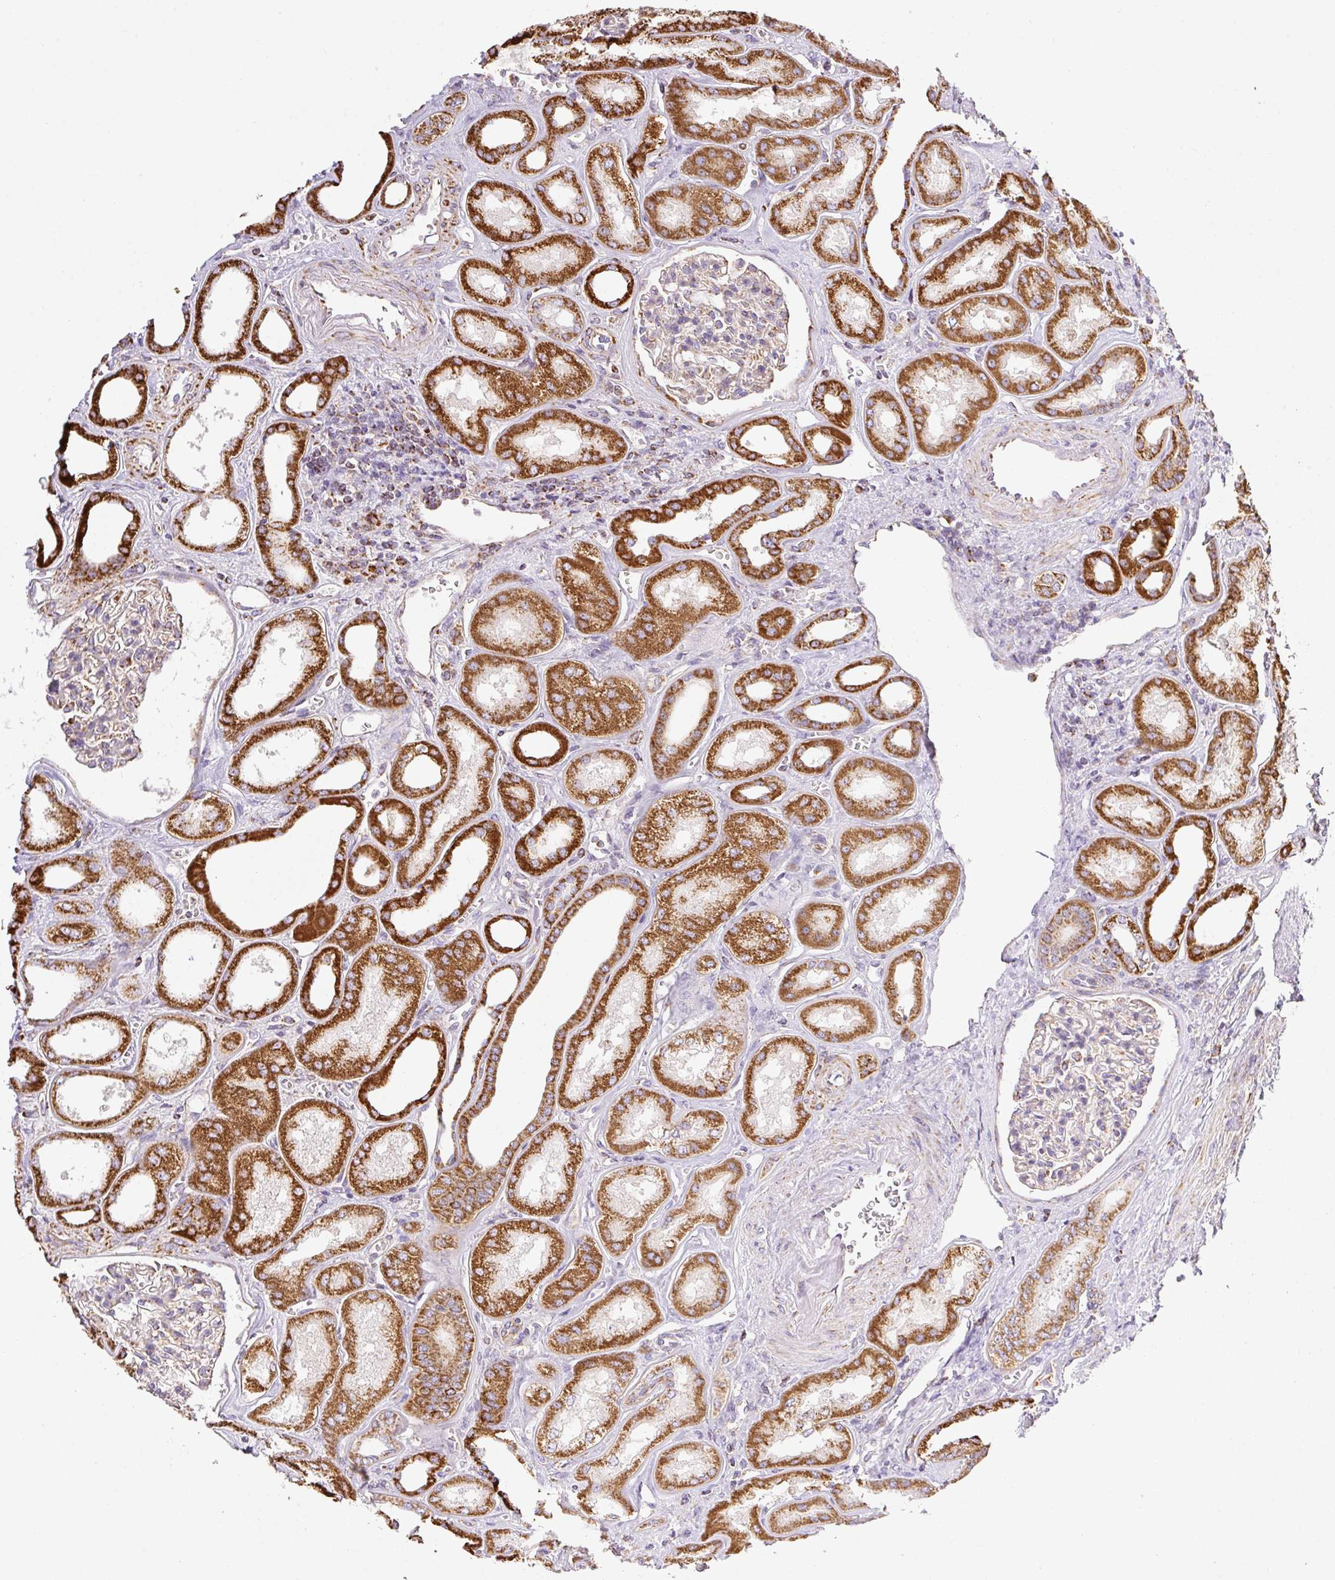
{"staining": {"intensity": "negative", "quantity": "none", "location": "none"}, "tissue": "kidney", "cell_type": "Cells in glomeruli", "image_type": "normal", "snomed": [{"axis": "morphology", "description": "Normal tissue, NOS"}, {"axis": "morphology", "description": "Adenocarcinoma, NOS"}, {"axis": "topography", "description": "Kidney"}], "caption": "Immunohistochemistry (IHC) of normal kidney reveals no expression in cells in glomeruli. (DAB IHC with hematoxylin counter stain).", "gene": "DAAM2", "patient": {"sex": "female", "age": 68}}